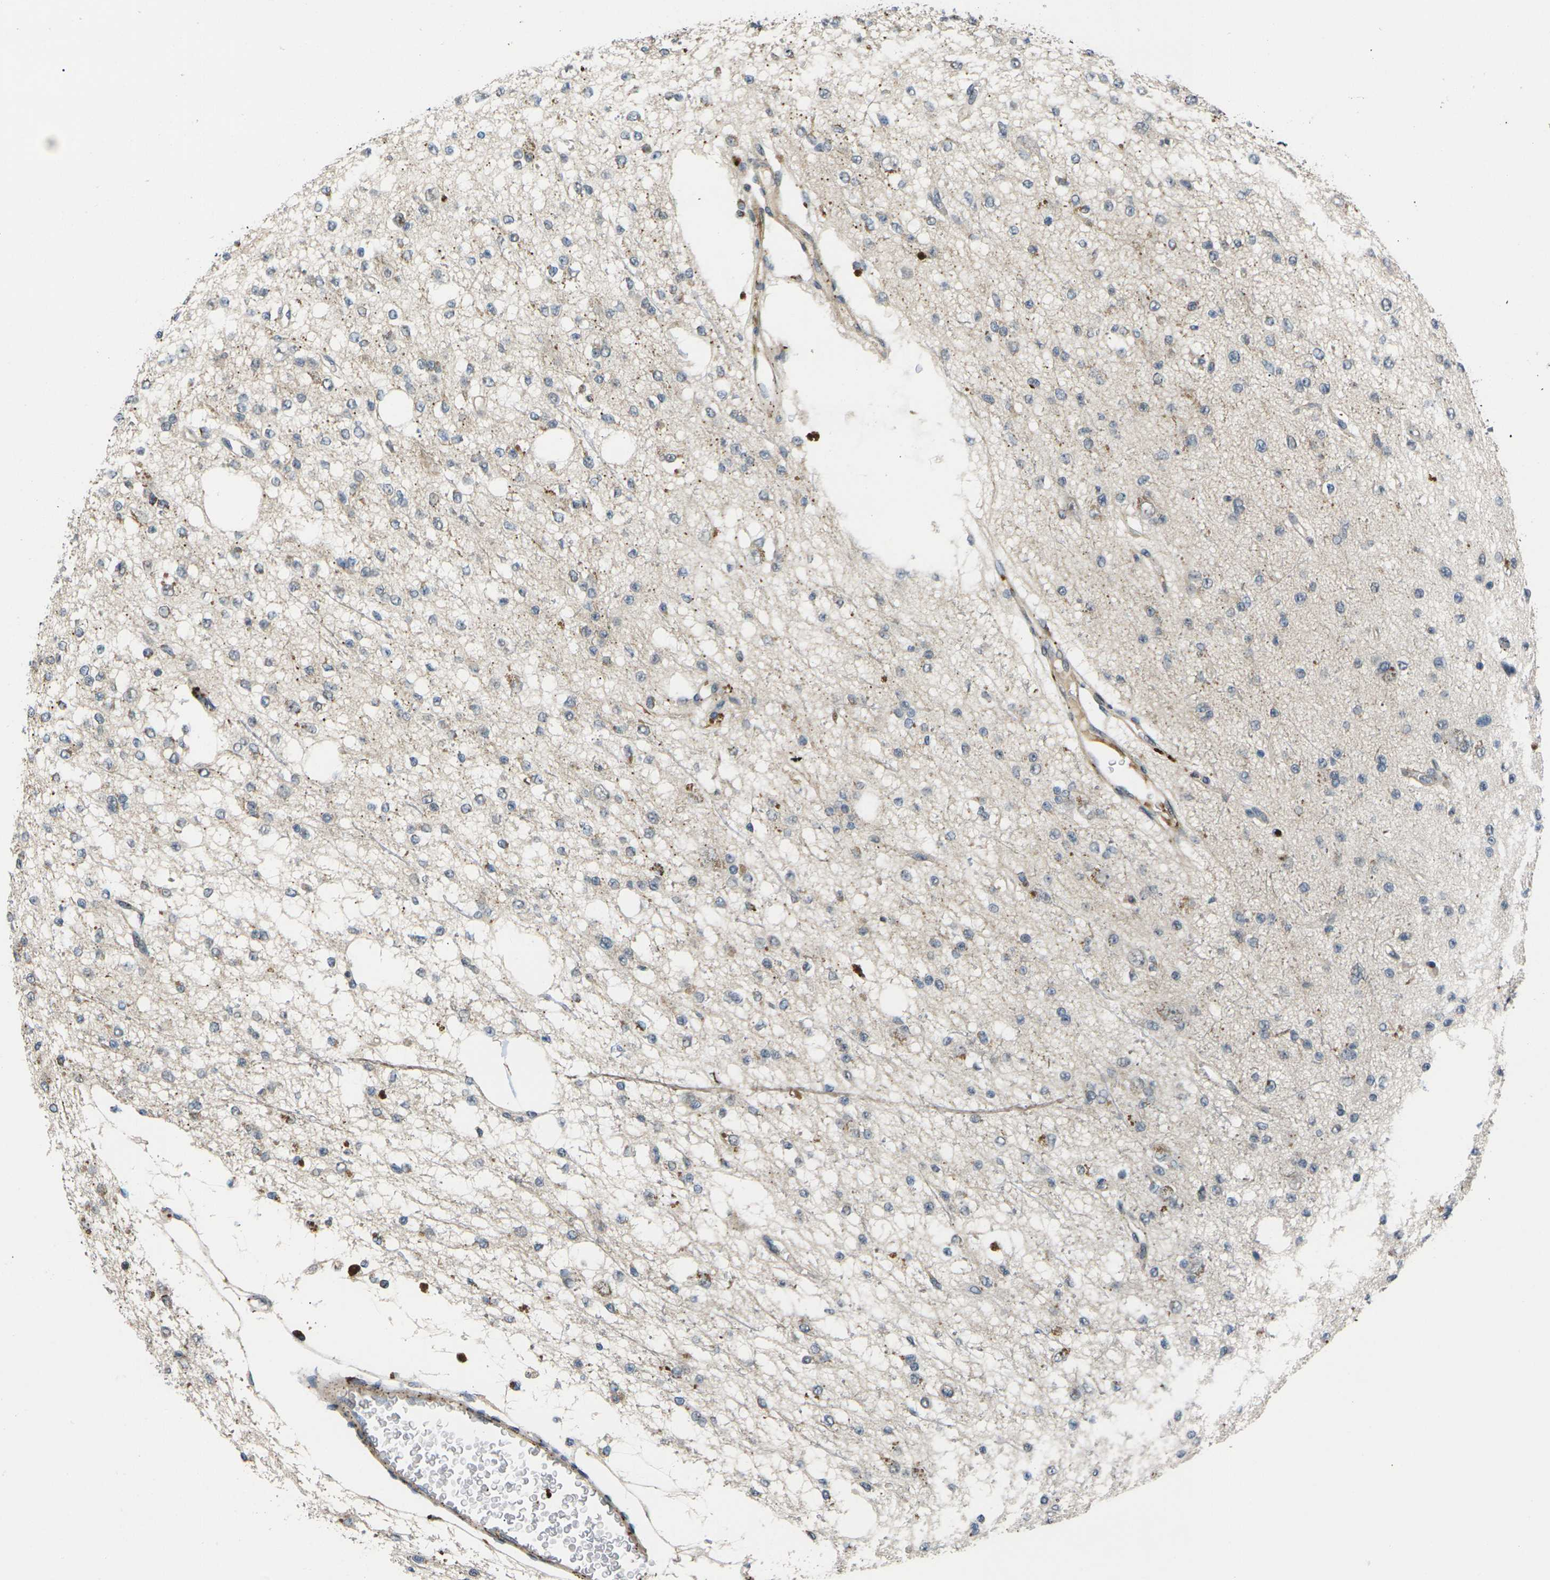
{"staining": {"intensity": "negative", "quantity": "none", "location": "none"}, "tissue": "glioma", "cell_type": "Tumor cells", "image_type": "cancer", "snomed": [{"axis": "morphology", "description": "Glioma, malignant, Low grade"}, {"axis": "topography", "description": "Brain"}], "caption": "High magnification brightfield microscopy of glioma stained with DAB (brown) and counterstained with hematoxylin (blue): tumor cells show no significant positivity.", "gene": "RPS6KA3", "patient": {"sex": "male", "age": 38}}